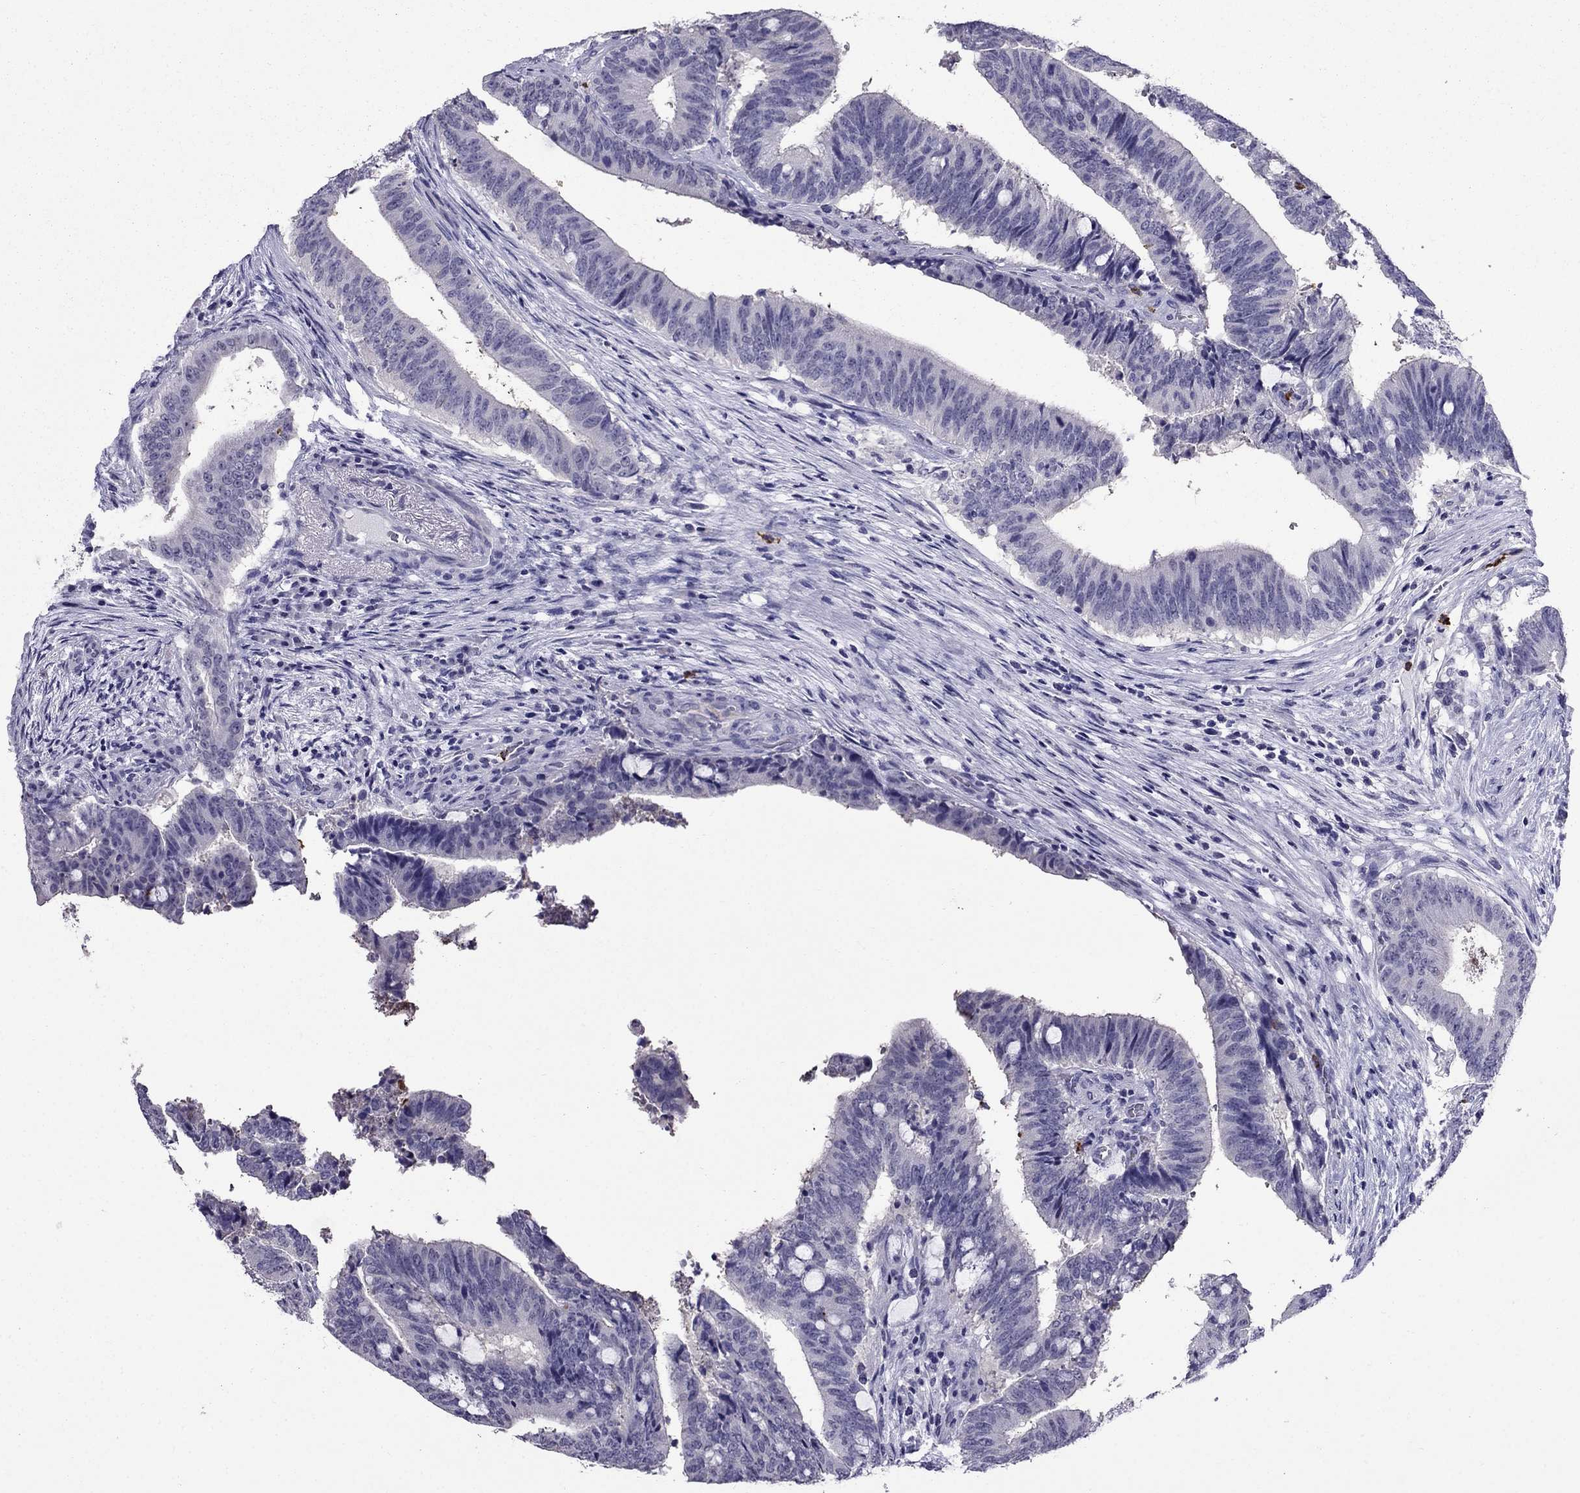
{"staining": {"intensity": "negative", "quantity": "none", "location": "none"}, "tissue": "colorectal cancer", "cell_type": "Tumor cells", "image_type": "cancer", "snomed": [{"axis": "morphology", "description": "Adenocarcinoma, NOS"}, {"axis": "topography", "description": "Colon"}], "caption": "Immunohistochemical staining of human colorectal cancer (adenocarcinoma) demonstrates no significant positivity in tumor cells.", "gene": "OLFM4", "patient": {"sex": "female", "age": 43}}